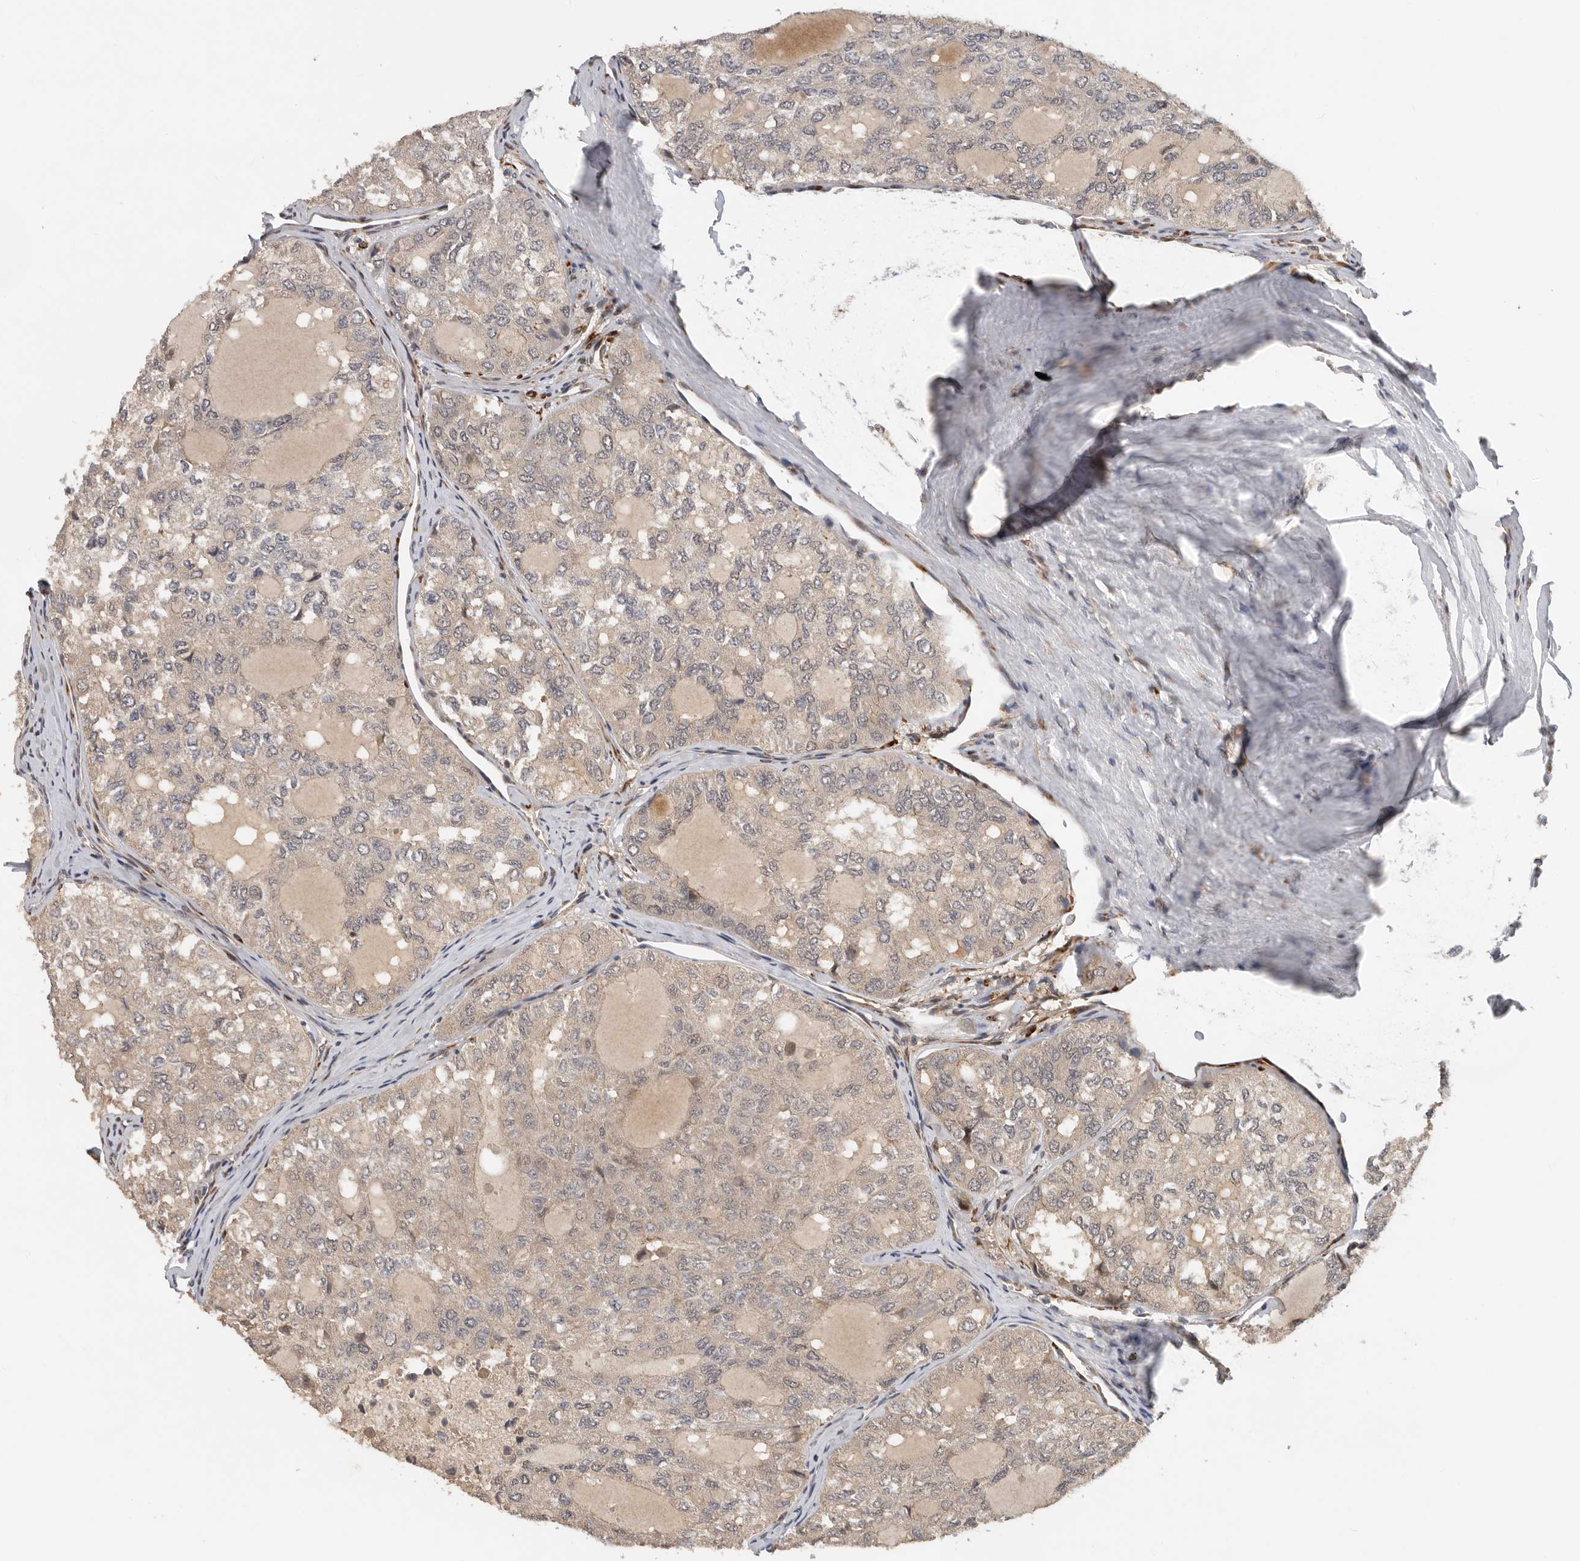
{"staining": {"intensity": "weak", "quantity": "<25%", "location": "nuclear"}, "tissue": "thyroid cancer", "cell_type": "Tumor cells", "image_type": "cancer", "snomed": [{"axis": "morphology", "description": "Follicular adenoma carcinoma, NOS"}, {"axis": "topography", "description": "Thyroid gland"}], "caption": "Follicular adenoma carcinoma (thyroid) stained for a protein using IHC displays no expression tumor cells.", "gene": "HENMT1", "patient": {"sex": "male", "age": 75}}